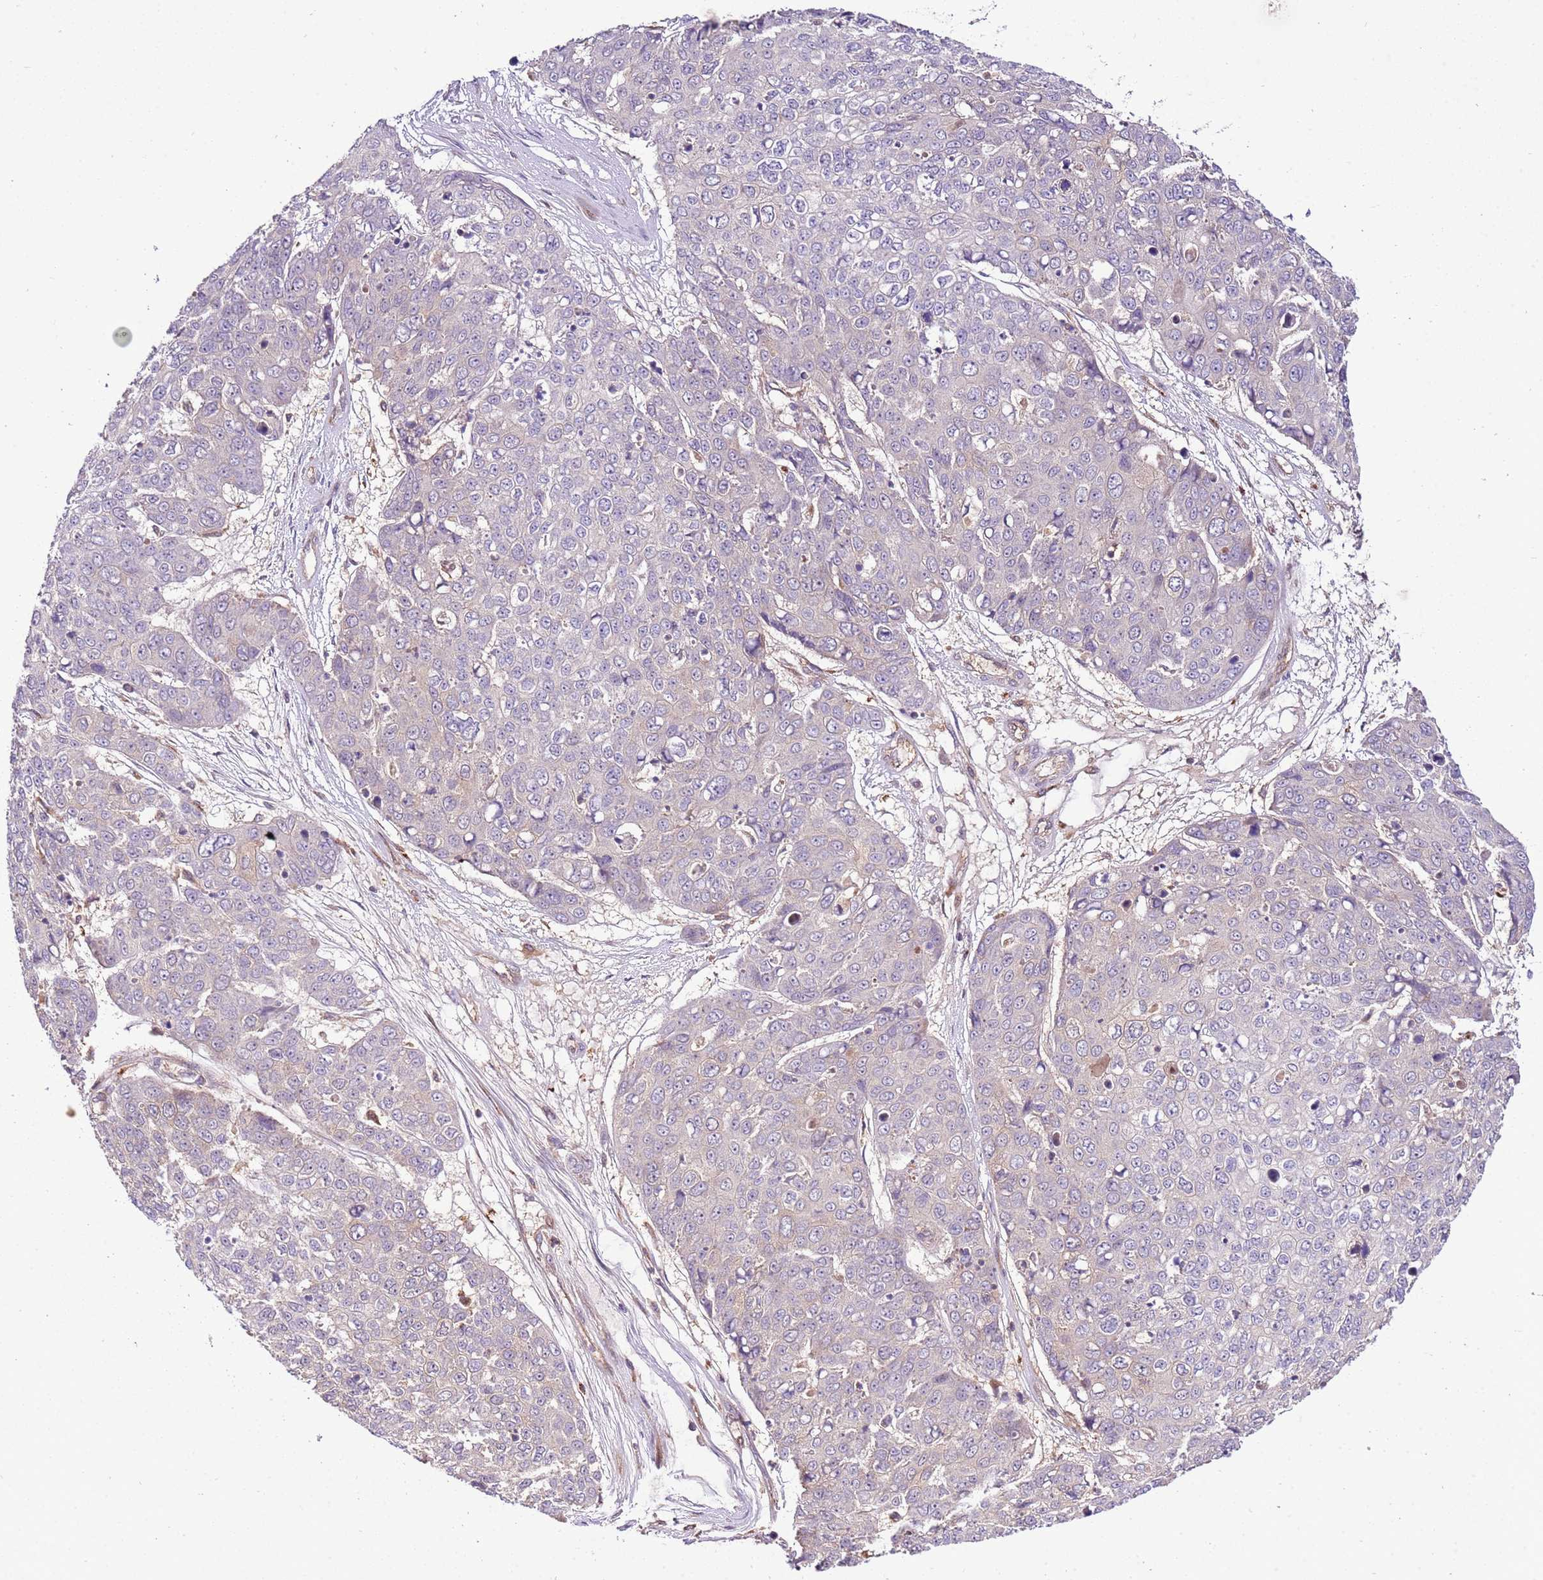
{"staining": {"intensity": "negative", "quantity": "none", "location": "none"}, "tissue": "skin cancer", "cell_type": "Tumor cells", "image_type": "cancer", "snomed": [{"axis": "morphology", "description": "Squamous cell carcinoma, NOS"}, {"axis": "topography", "description": "Skin"}], "caption": "This is a histopathology image of immunohistochemistry (IHC) staining of skin cancer (squamous cell carcinoma), which shows no expression in tumor cells.", "gene": "ZNF624", "patient": {"sex": "male", "age": 71}}